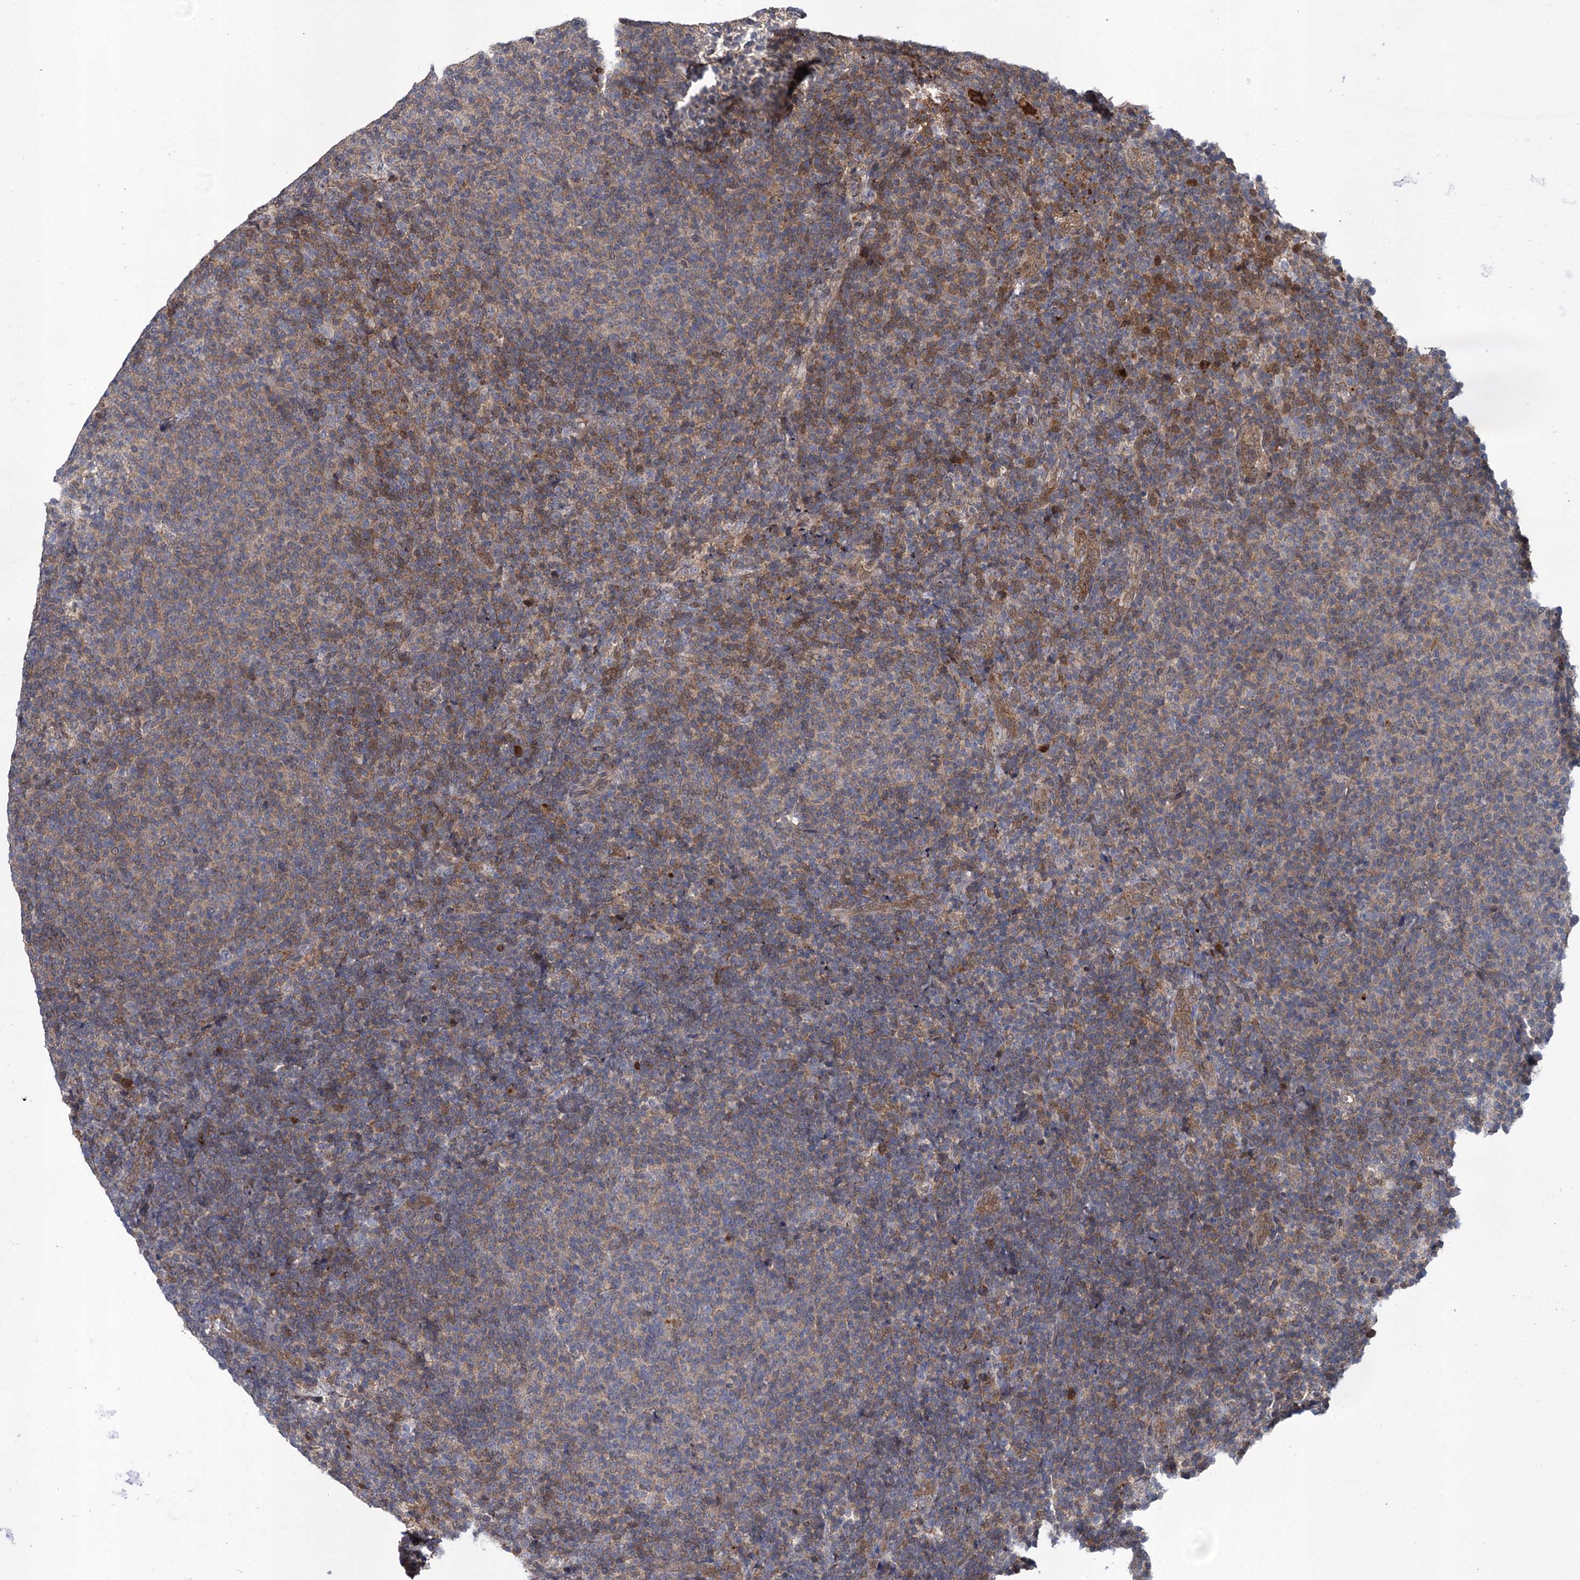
{"staining": {"intensity": "moderate", "quantity": "25%-75%", "location": "cytoplasmic/membranous"}, "tissue": "lymphoma", "cell_type": "Tumor cells", "image_type": "cancer", "snomed": [{"axis": "morphology", "description": "Malignant lymphoma, non-Hodgkin's type, Low grade"}, {"axis": "topography", "description": "Lymph node"}], "caption": "Immunohistochemistry (IHC) photomicrograph of lymphoma stained for a protein (brown), which demonstrates medium levels of moderate cytoplasmic/membranous positivity in about 25%-75% of tumor cells.", "gene": "GLO1", "patient": {"sex": "male", "age": 66}}